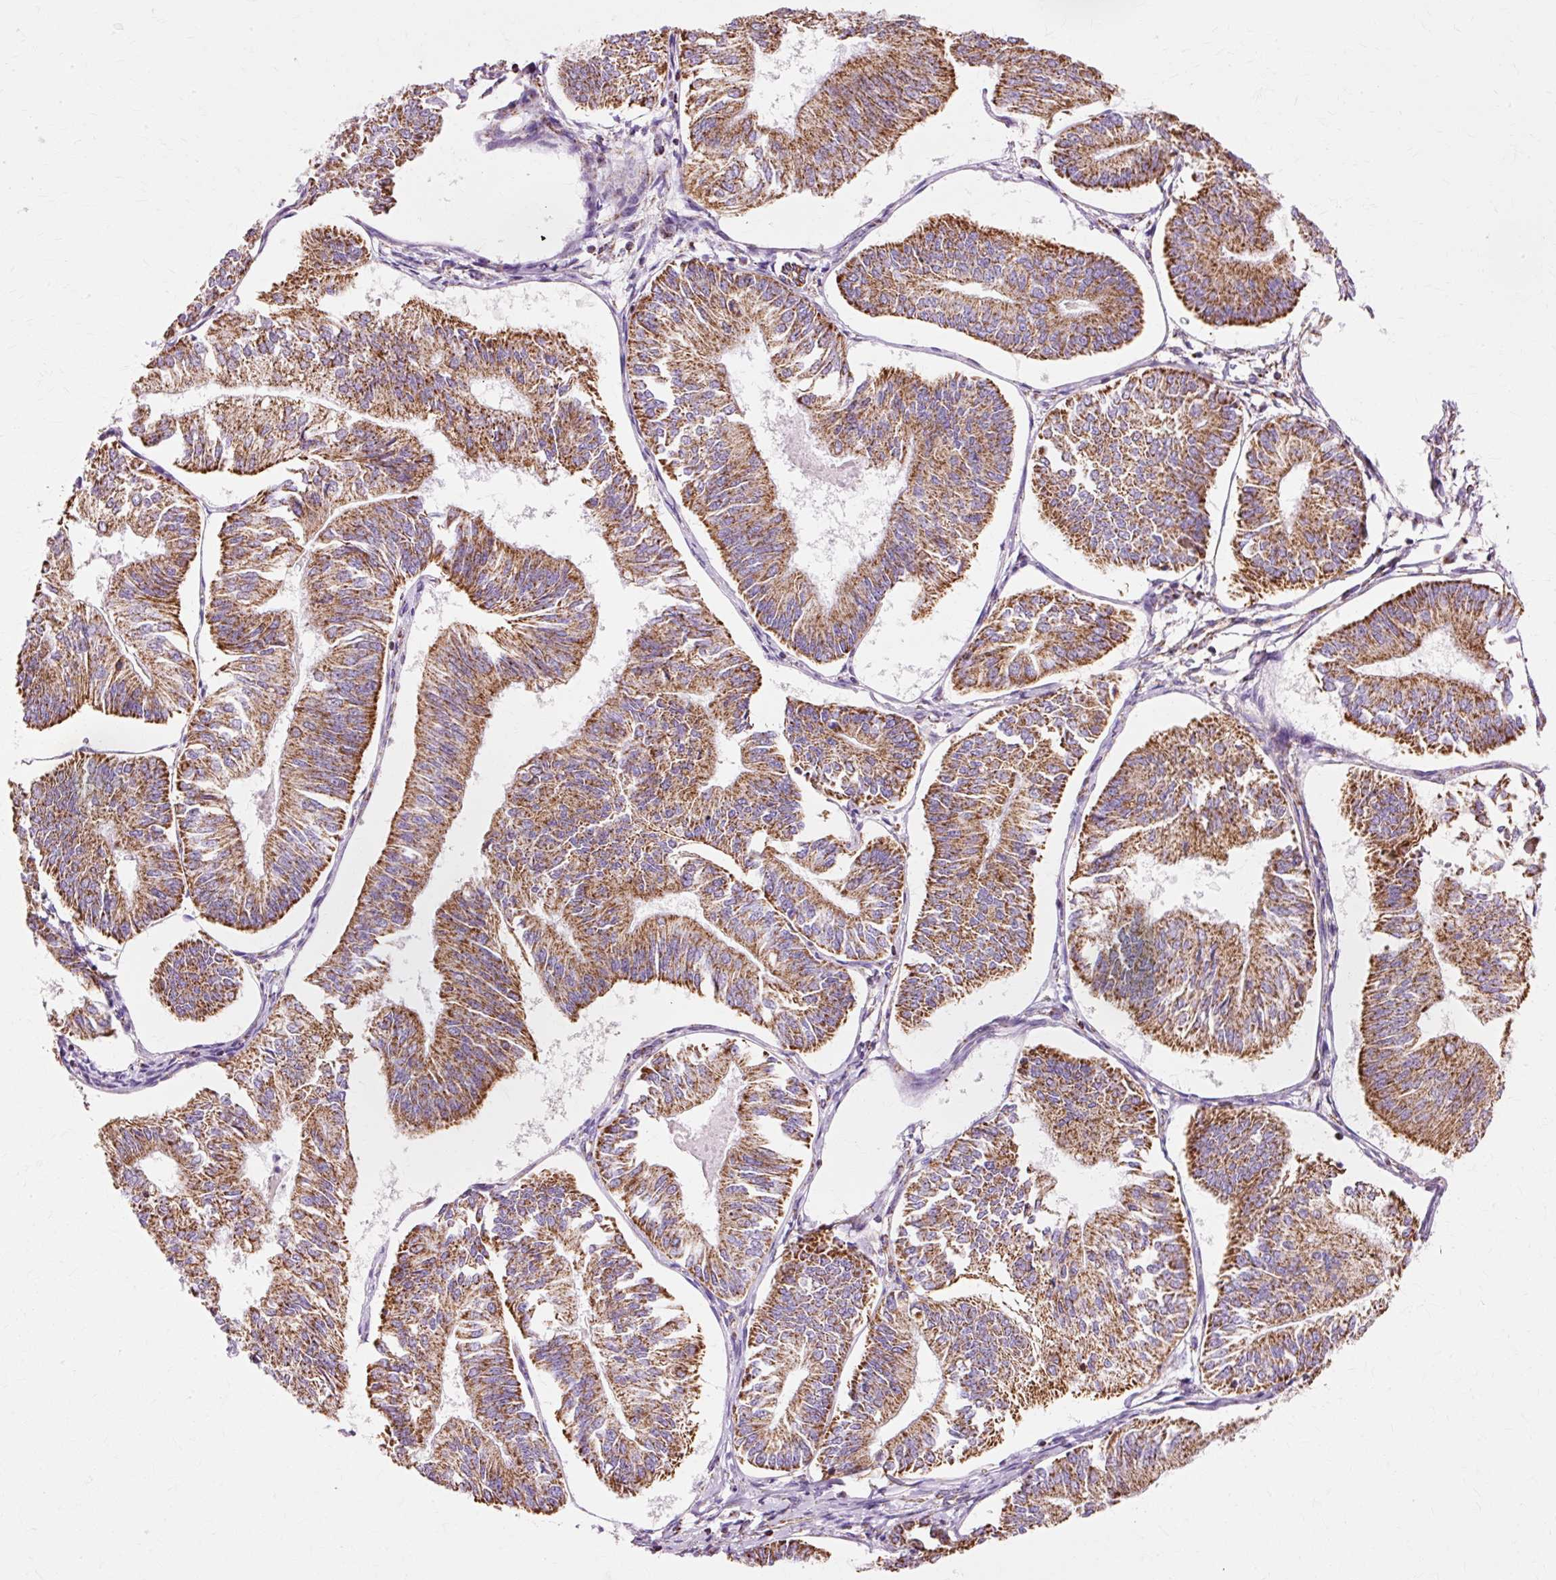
{"staining": {"intensity": "strong", "quantity": ">75%", "location": "cytoplasmic/membranous"}, "tissue": "endometrial cancer", "cell_type": "Tumor cells", "image_type": "cancer", "snomed": [{"axis": "morphology", "description": "Adenocarcinoma, NOS"}, {"axis": "topography", "description": "Endometrium"}], "caption": "Immunohistochemical staining of endometrial cancer displays strong cytoplasmic/membranous protein staining in approximately >75% of tumor cells.", "gene": "ATP5PO", "patient": {"sex": "female", "age": 58}}